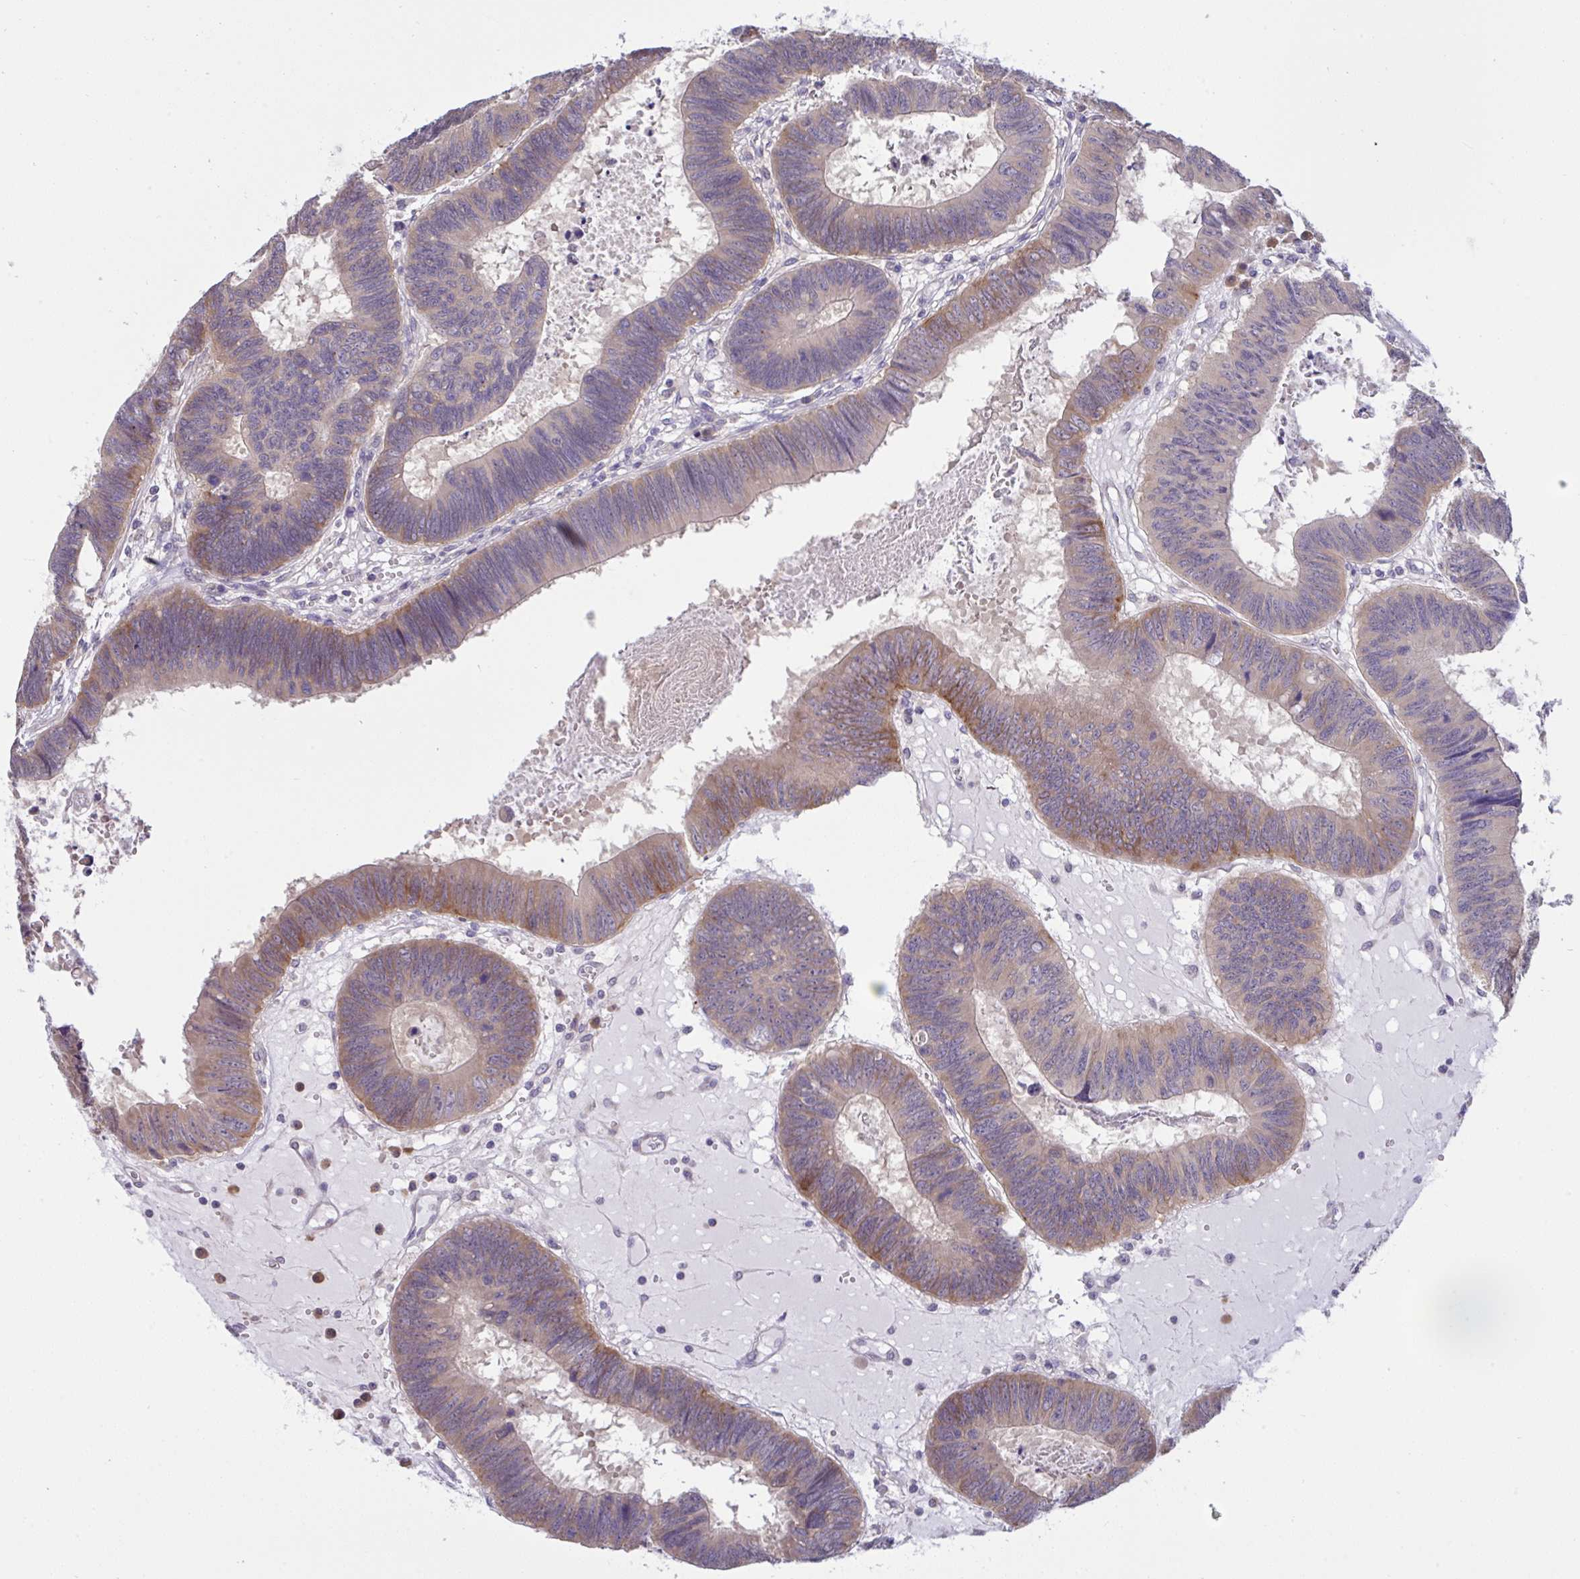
{"staining": {"intensity": "moderate", "quantity": "25%-75%", "location": "cytoplasmic/membranous"}, "tissue": "colorectal cancer", "cell_type": "Tumor cells", "image_type": "cancer", "snomed": [{"axis": "morphology", "description": "Adenocarcinoma, NOS"}, {"axis": "topography", "description": "Colon"}], "caption": "Approximately 25%-75% of tumor cells in human colorectal adenocarcinoma display moderate cytoplasmic/membranous protein expression as visualized by brown immunohistochemical staining.", "gene": "TMEM41A", "patient": {"sex": "male", "age": 62}}